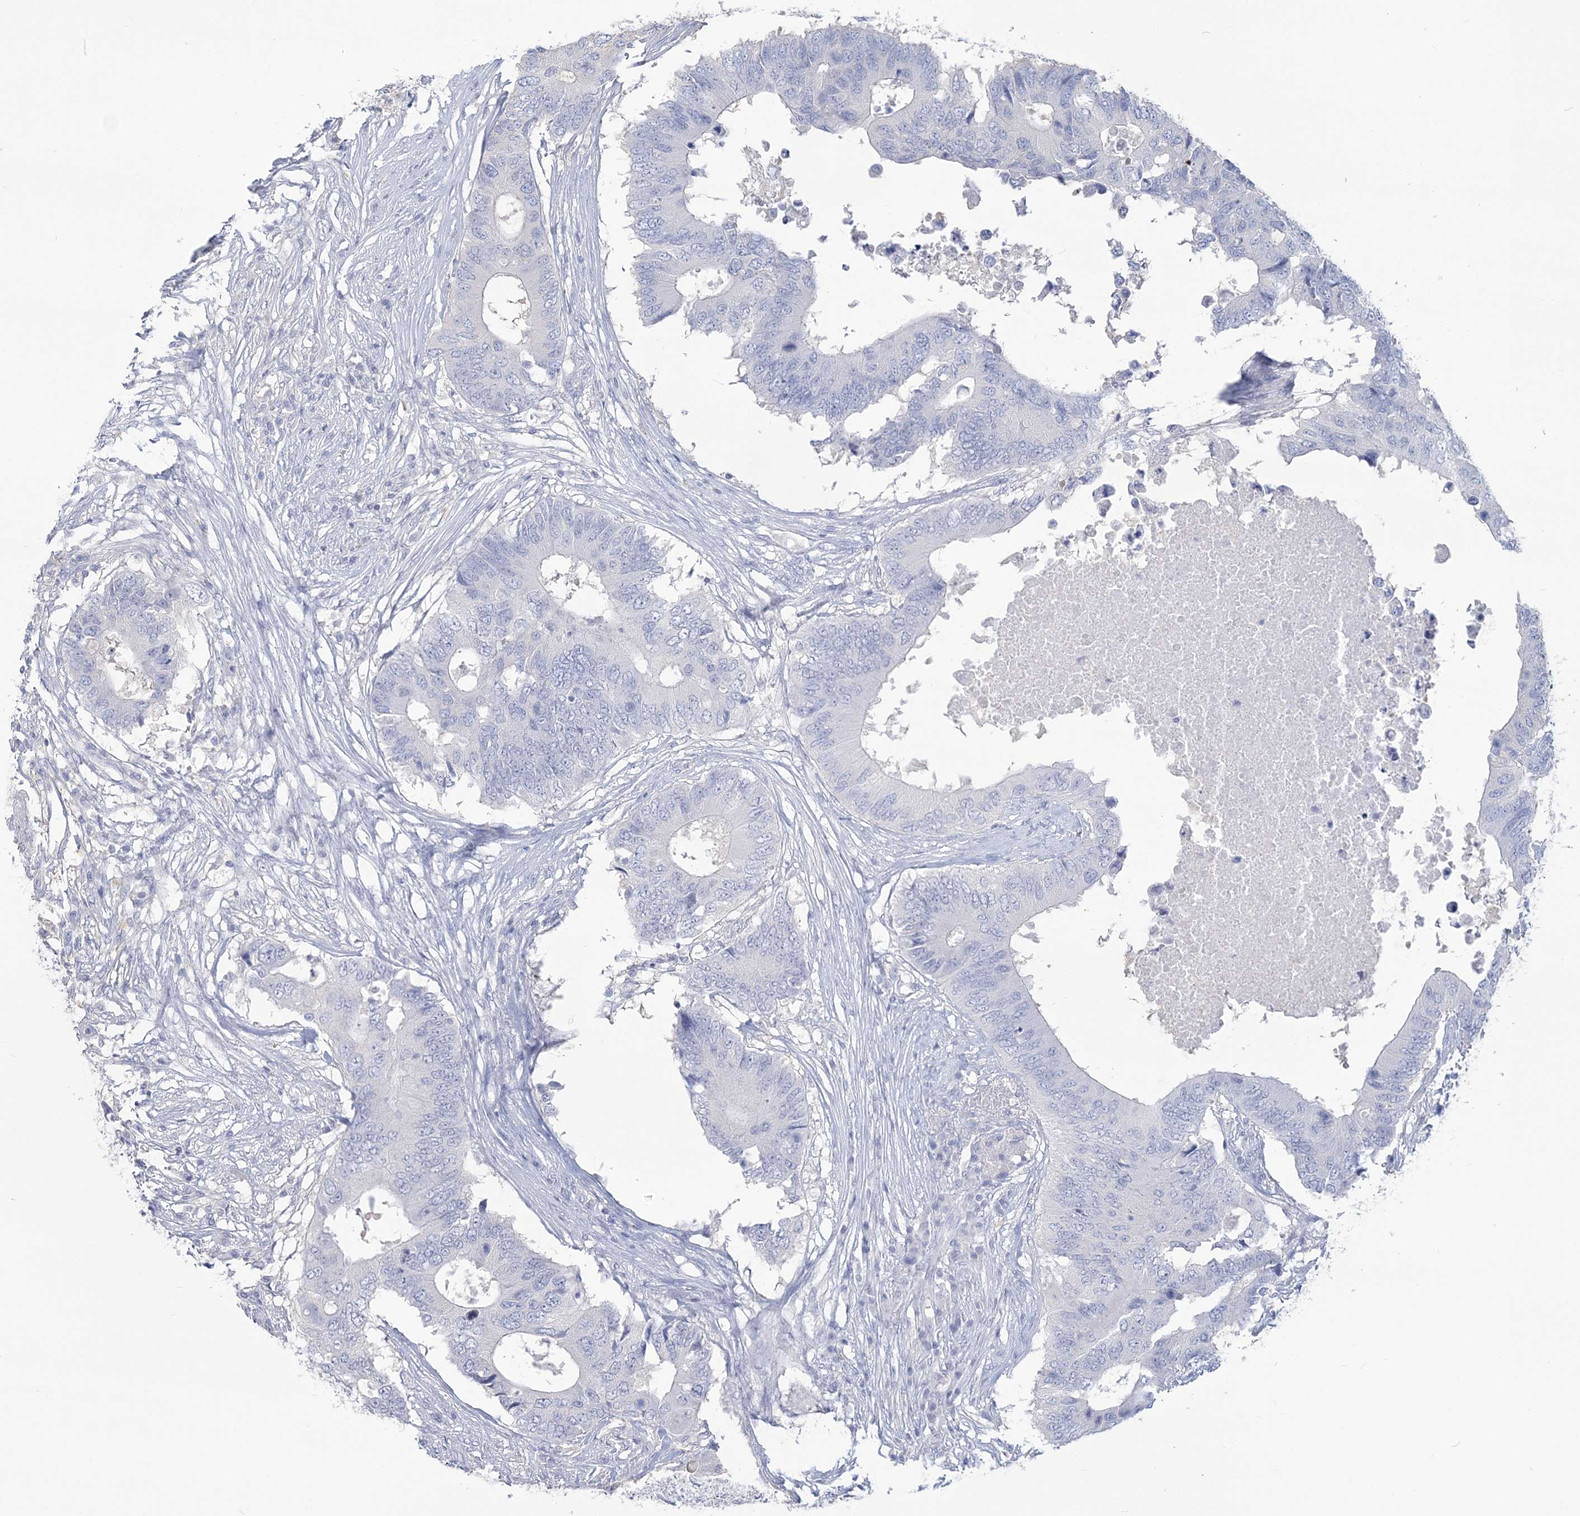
{"staining": {"intensity": "negative", "quantity": "none", "location": "none"}, "tissue": "colorectal cancer", "cell_type": "Tumor cells", "image_type": "cancer", "snomed": [{"axis": "morphology", "description": "Adenocarcinoma, NOS"}, {"axis": "topography", "description": "Colon"}], "caption": "DAB immunohistochemical staining of colorectal adenocarcinoma displays no significant expression in tumor cells. (Immunohistochemistry (ihc), brightfield microscopy, high magnification).", "gene": "ANKS1A", "patient": {"sex": "male", "age": 71}}